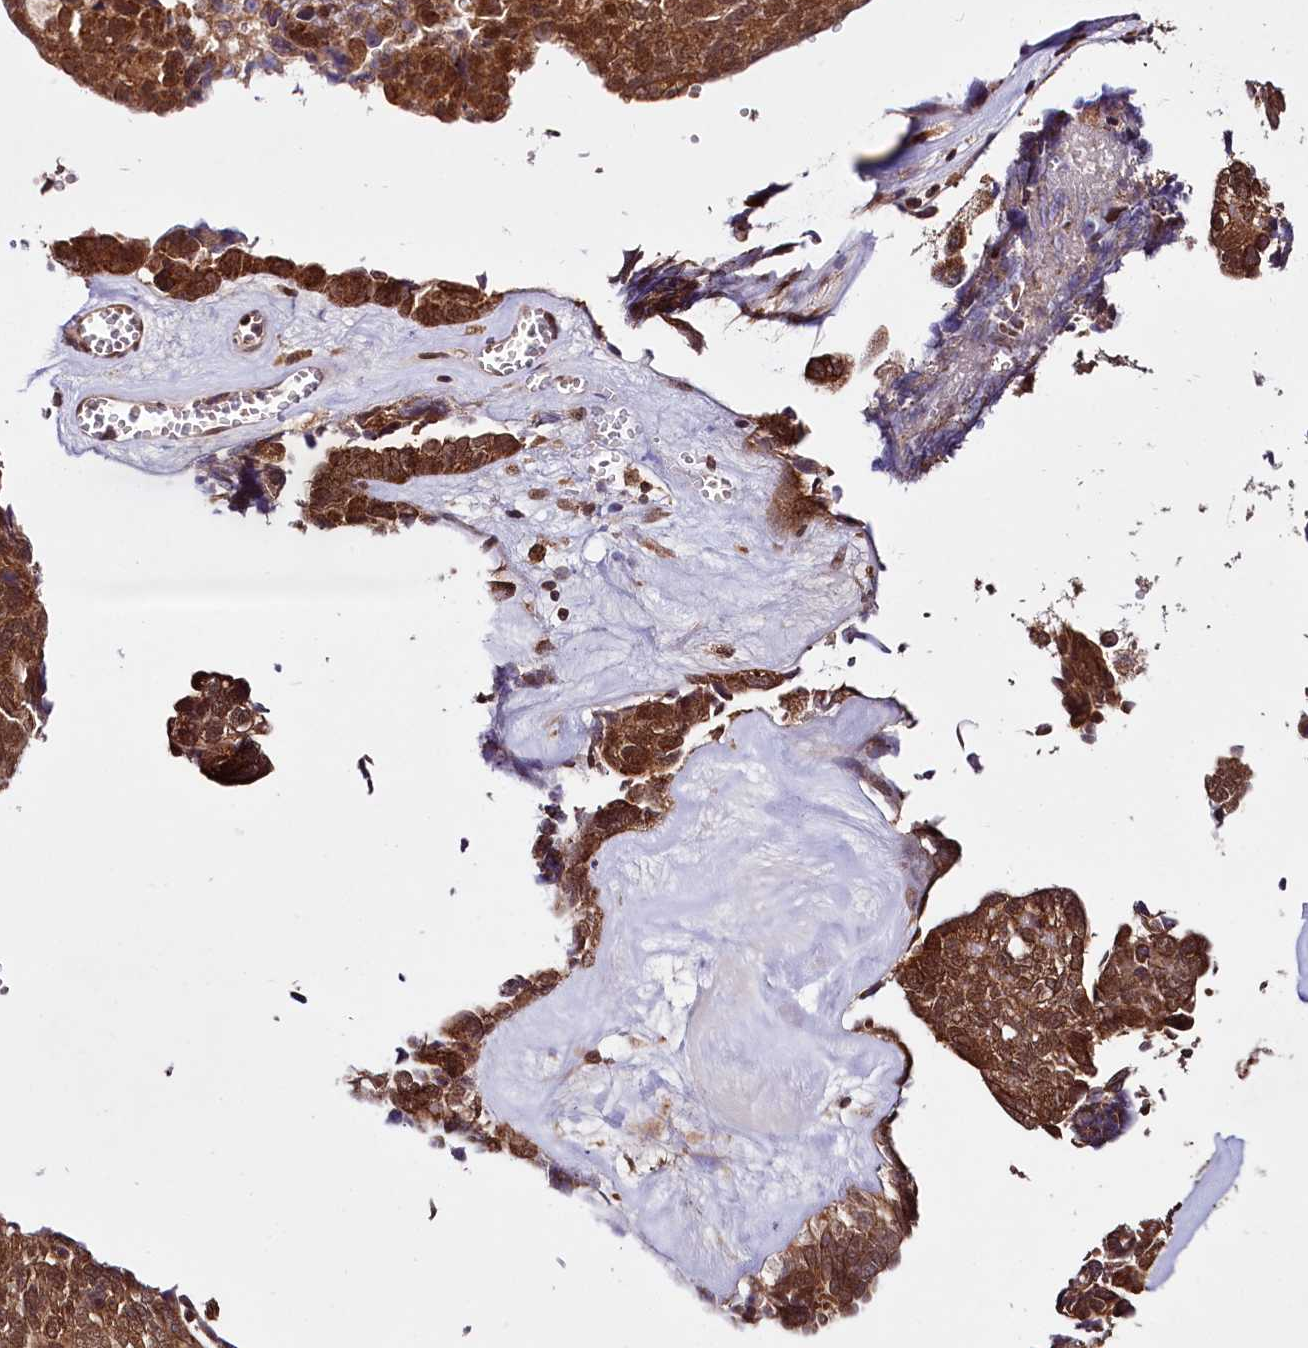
{"staining": {"intensity": "strong", "quantity": ">75%", "location": "cytoplasmic/membranous"}, "tissue": "ovarian cancer", "cell_type": "Tumor cells", "image_type": "cancer", "snomed": [{"axis": "morphology", "description": "Cystadenocarcinoma, serous, NOS"}, {"axis": "topography", "description": "Ovary"}], "caption": "Immunohistochemistry (DAB (3,3'-diaminobenzidine)) staining of serous cystadenocarcinoma (ovarian) displays strong cytoplasmic/membranous protein expression in about >75% of tumor cells. (Brightfield microscopy of DAB IHC at high magnification).", "gene": "UBE3A", "patient": {"sex": "female", "age": 79}}